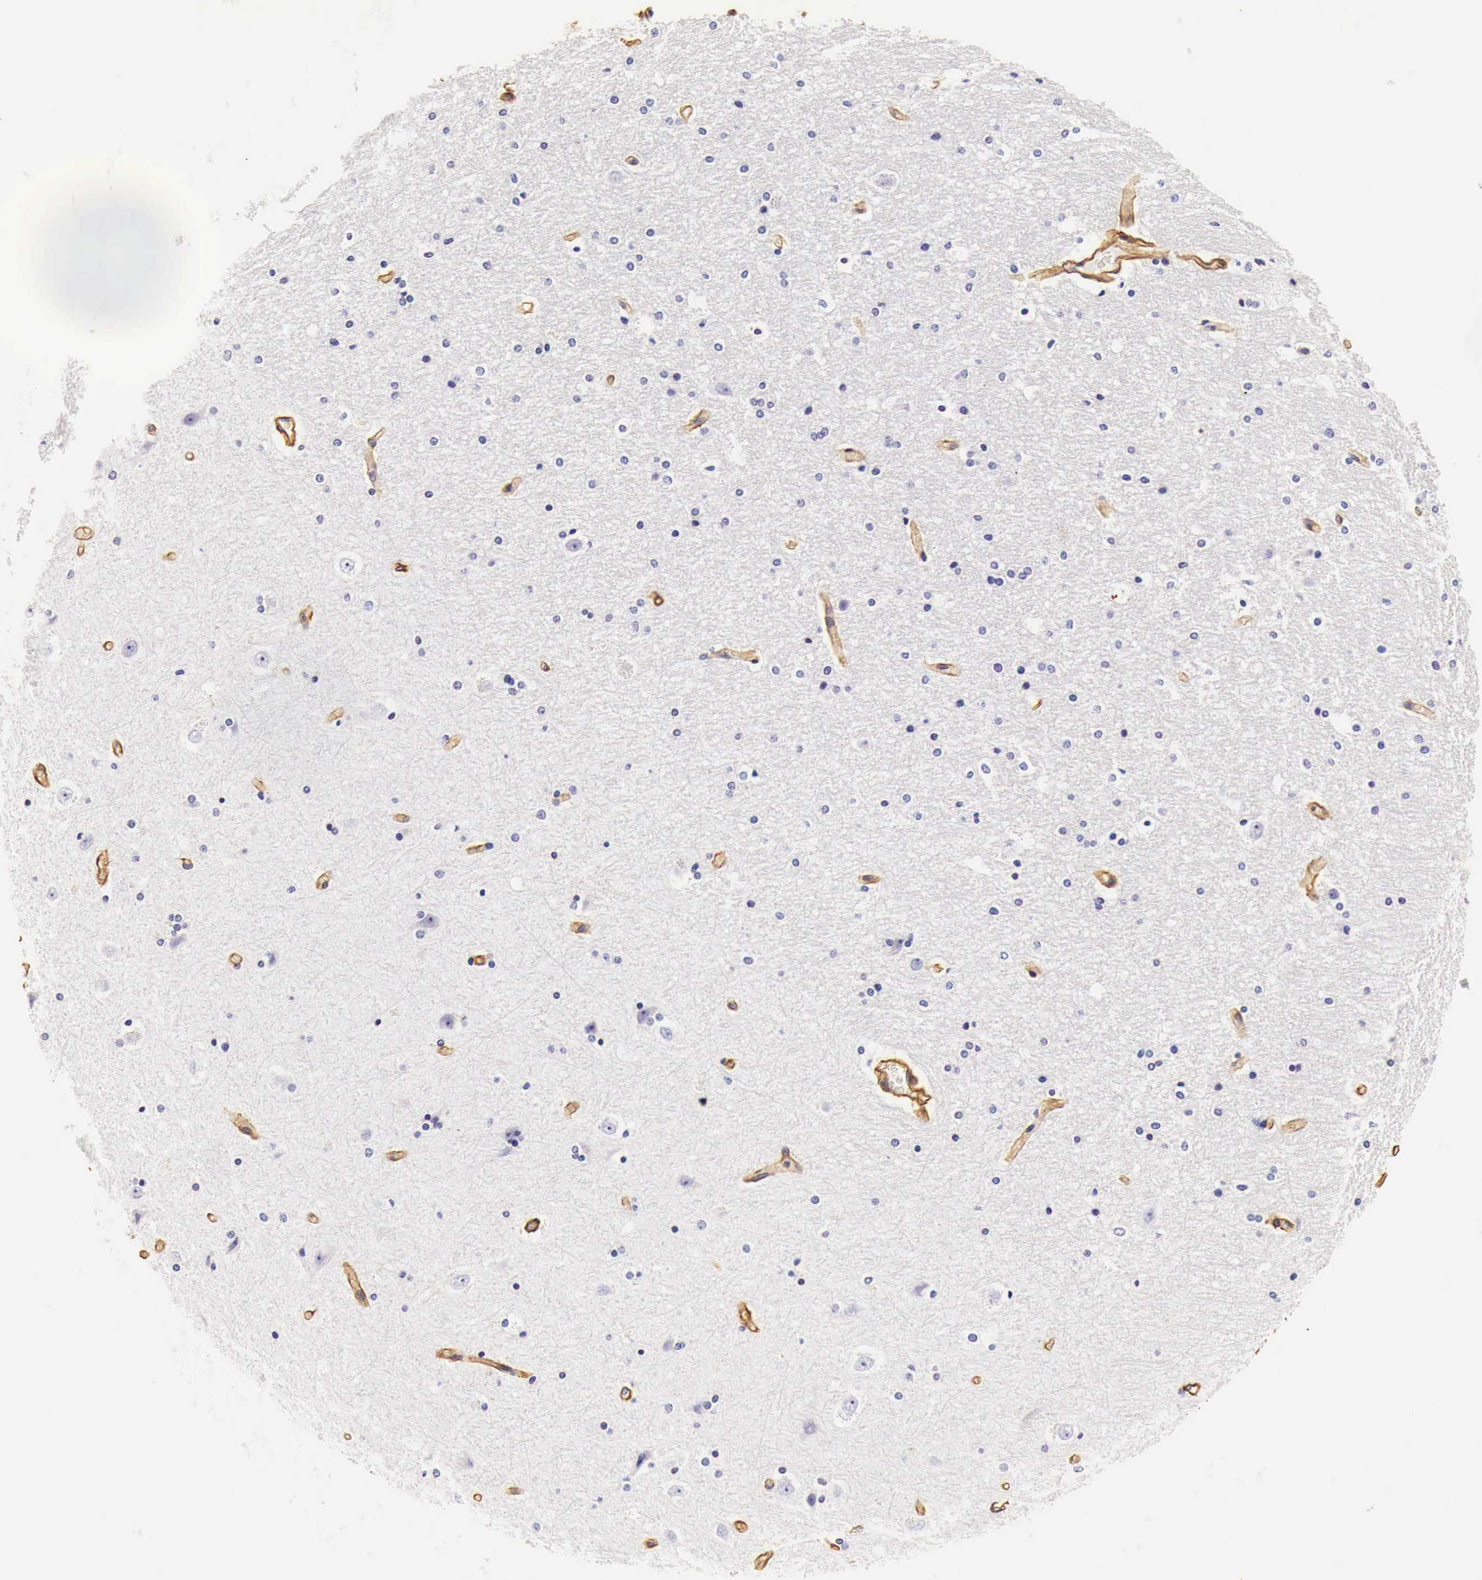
{"staining": {"intensity": "negative", "quantity": "none", "location": "none"}, "tissue": "hippocampus", "cell_type": "Glial cells", "image_type": "normal", "snomed": [{"axis": "morphology", "description": "Normal tissue, NOS"}, {"axis": "topography", "description": "Hippocampus"}], "caption": "Immunohistochemistry of benign hippocampus displays no staining in glial cells. (IHC, brightfield microscopy, high magnification).", "gene": "LAMB2", "patient": {"sex": "female", "age": 19}}